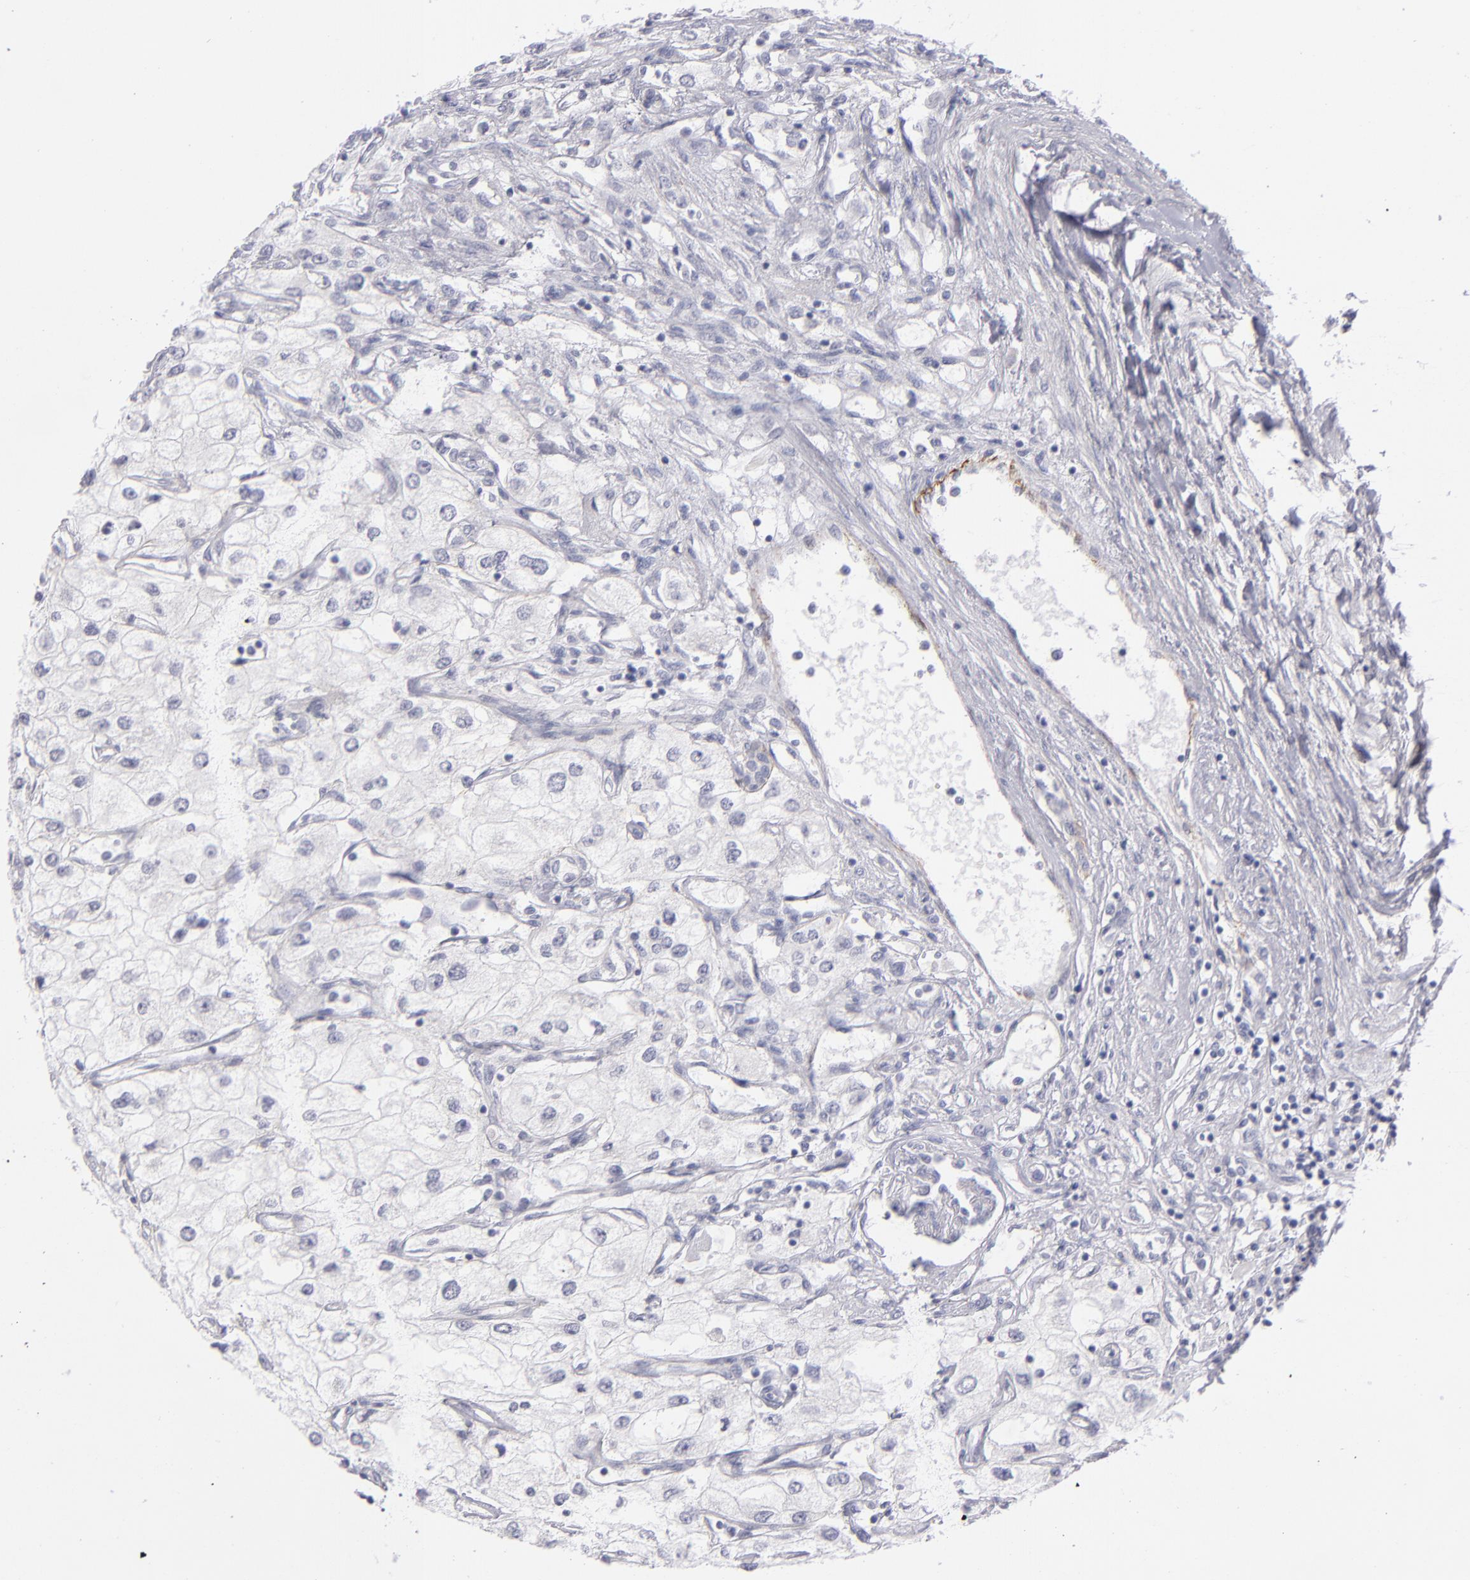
{"staining": {"intensity": "negative", "quantity": "none", "location": "none"}, "tissue": "renal cancer", "cell_type": "Tumor cells", "image_type": "cancer", "snomed": [{"axis": "morphology", "description": "Adenocarcinoma, NOS"}, {"axis": "topography", "description": "Kidney"}], "caption": "Renal cancer was stained to show a protein in brown. There is no significant positivity in tumor cells.", "gene": "ITGB4", "patient": {"sex": "male", "age": 57}}